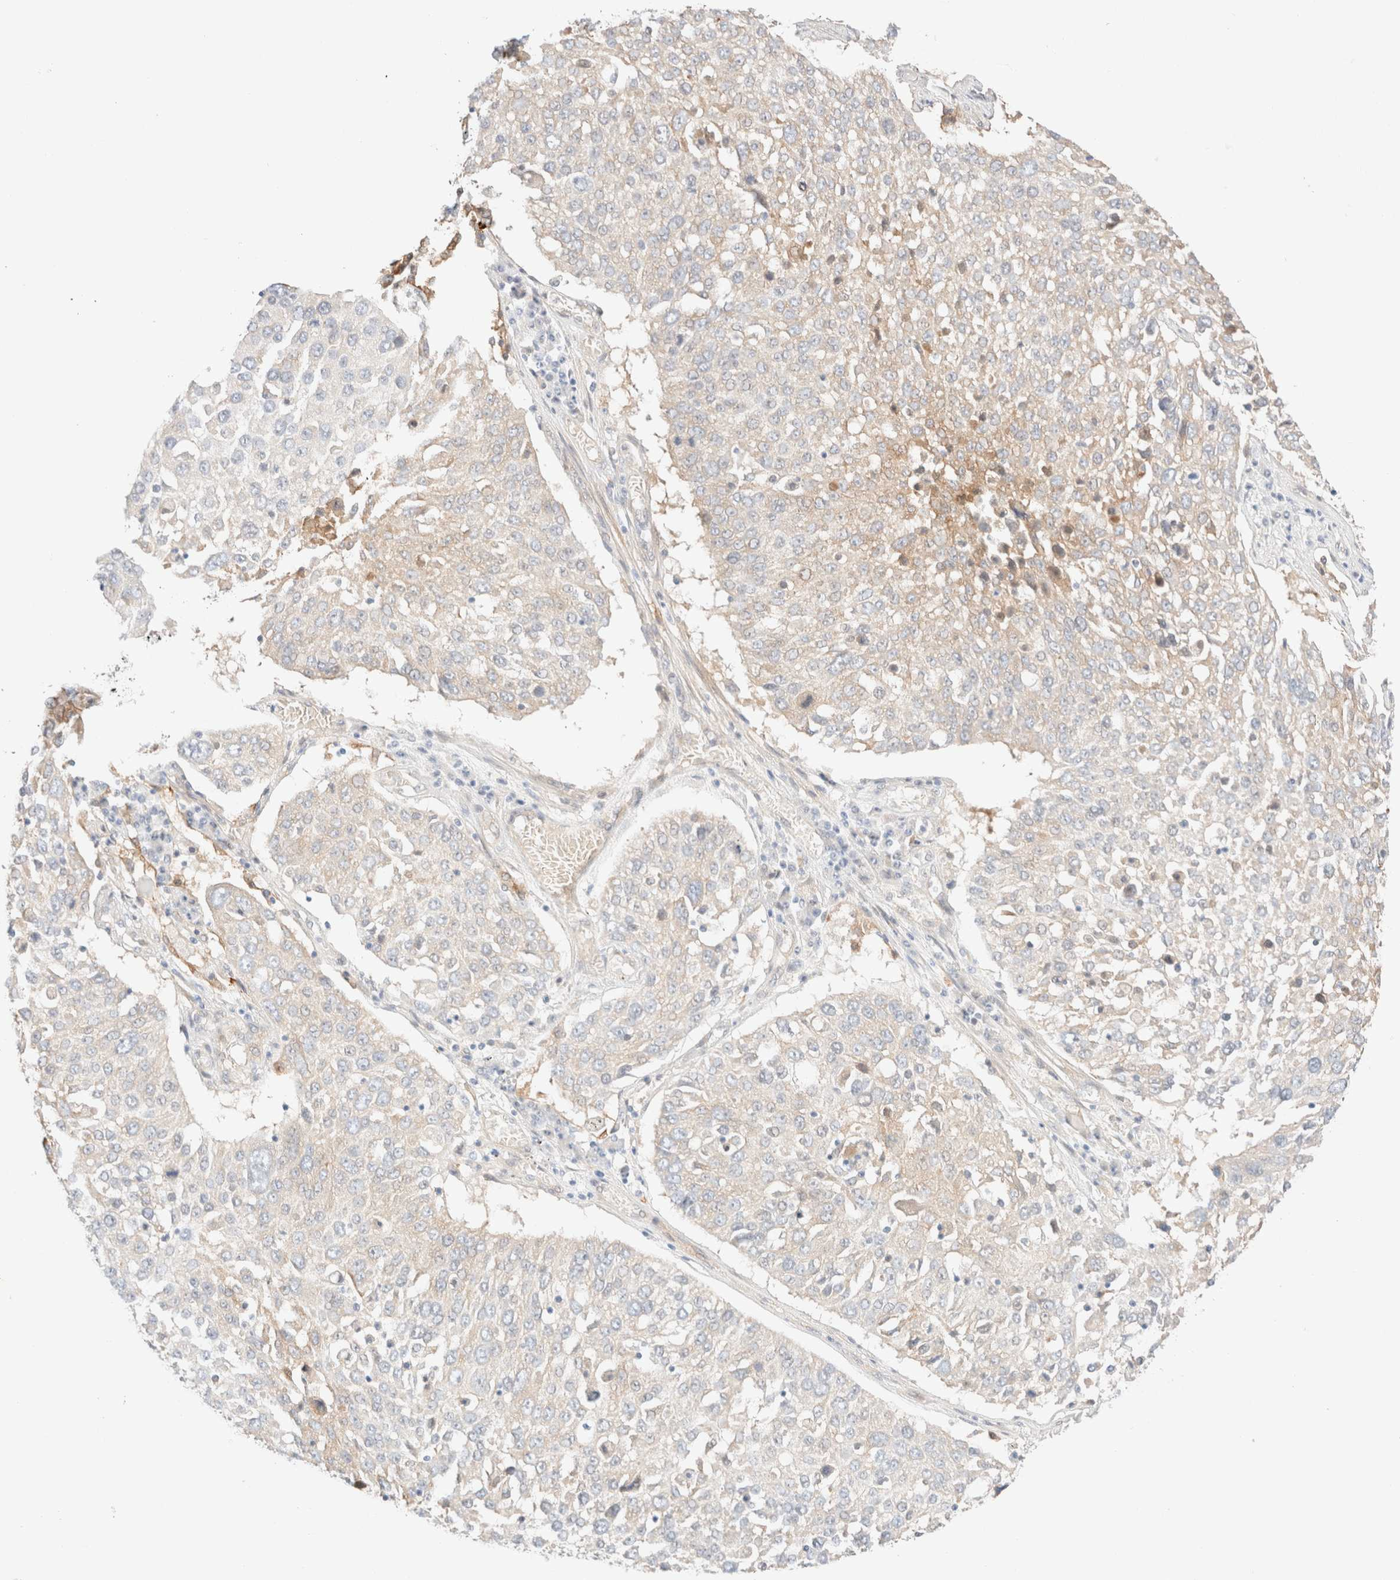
{"staining": {"intensity": "weak", "quantity": "<25%", "location": "cytoplasmic/membranous"}, "tissue": "lung cancer", "cell_type": "Tumor cells", "image_type": "cancer", "snomed": [{"axis": "morphology", "description": "Squamous cell carcinoma, NOS"}, {"axis": "topography", "description": "Lung"}], "caption": "Squamous cell carcinoma (lung) stained for a protein using immunohistochemistry displays no positivity tumor cells.", "gene": "NIBAN2", "patient": {"sex": "male", "age": 65}}